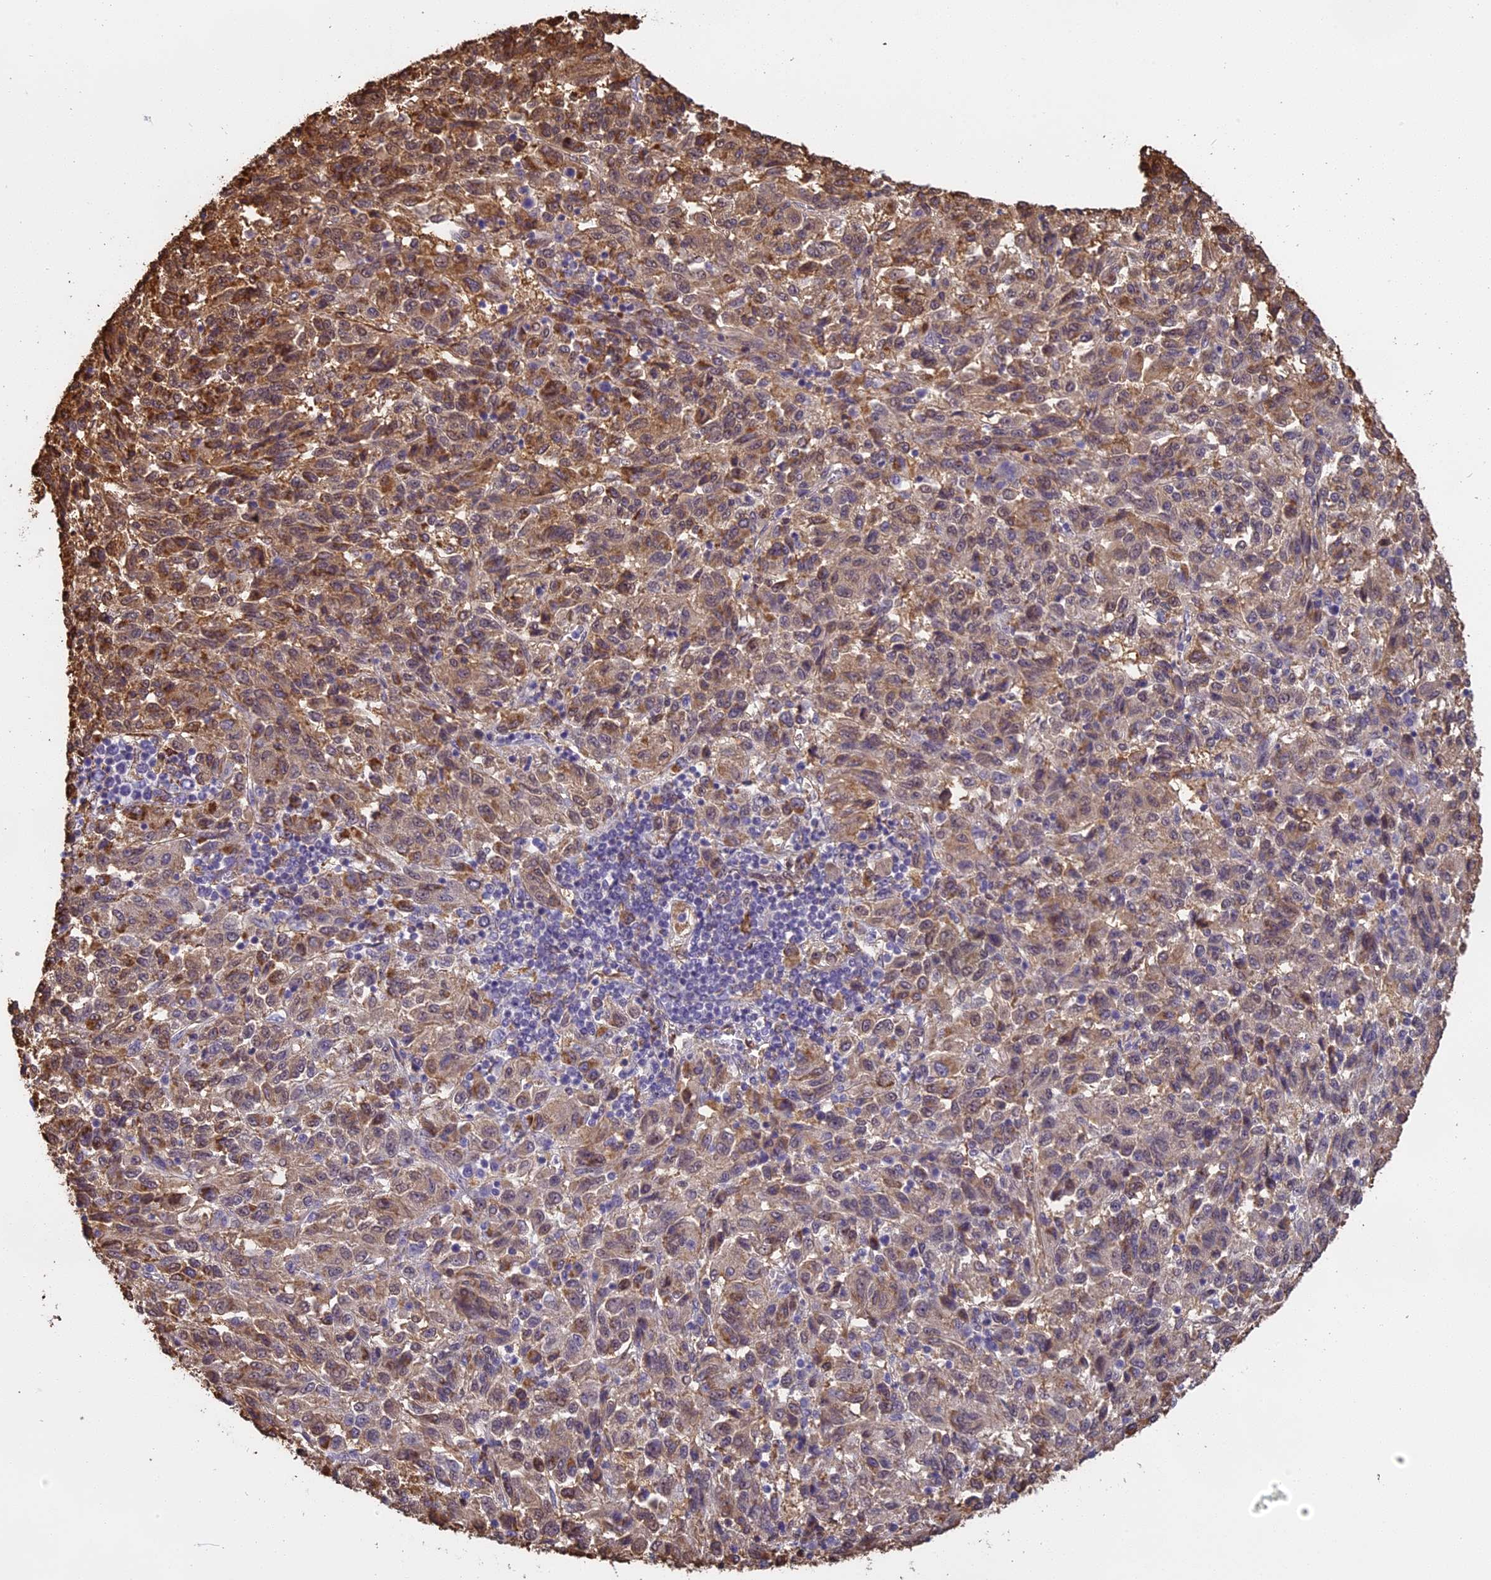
{"staining": {"intensity": "moderate", "quantity": "25%-75%", "location": "cytoplasmic/membranous"}, "tissue": "melanoma", "cell_type": "Tumor cells", "image_type": "cancer", "snomed": [{"axis": "morphology", "description": "Malignant melanoma, Metastatic site"}, {"axis": "topography", "description": "Lung"}], "caption": "A brown stain highlights moderate cytoplasmic/membranous expression of a protein in melanoma tumor cells. Using DAB (brown) and hematoxylin (blue) stains, captured at high magnification using brightfield microscopy.", "gene": "TMEM255B", "patient": {"sex": "male", "age": 64}}